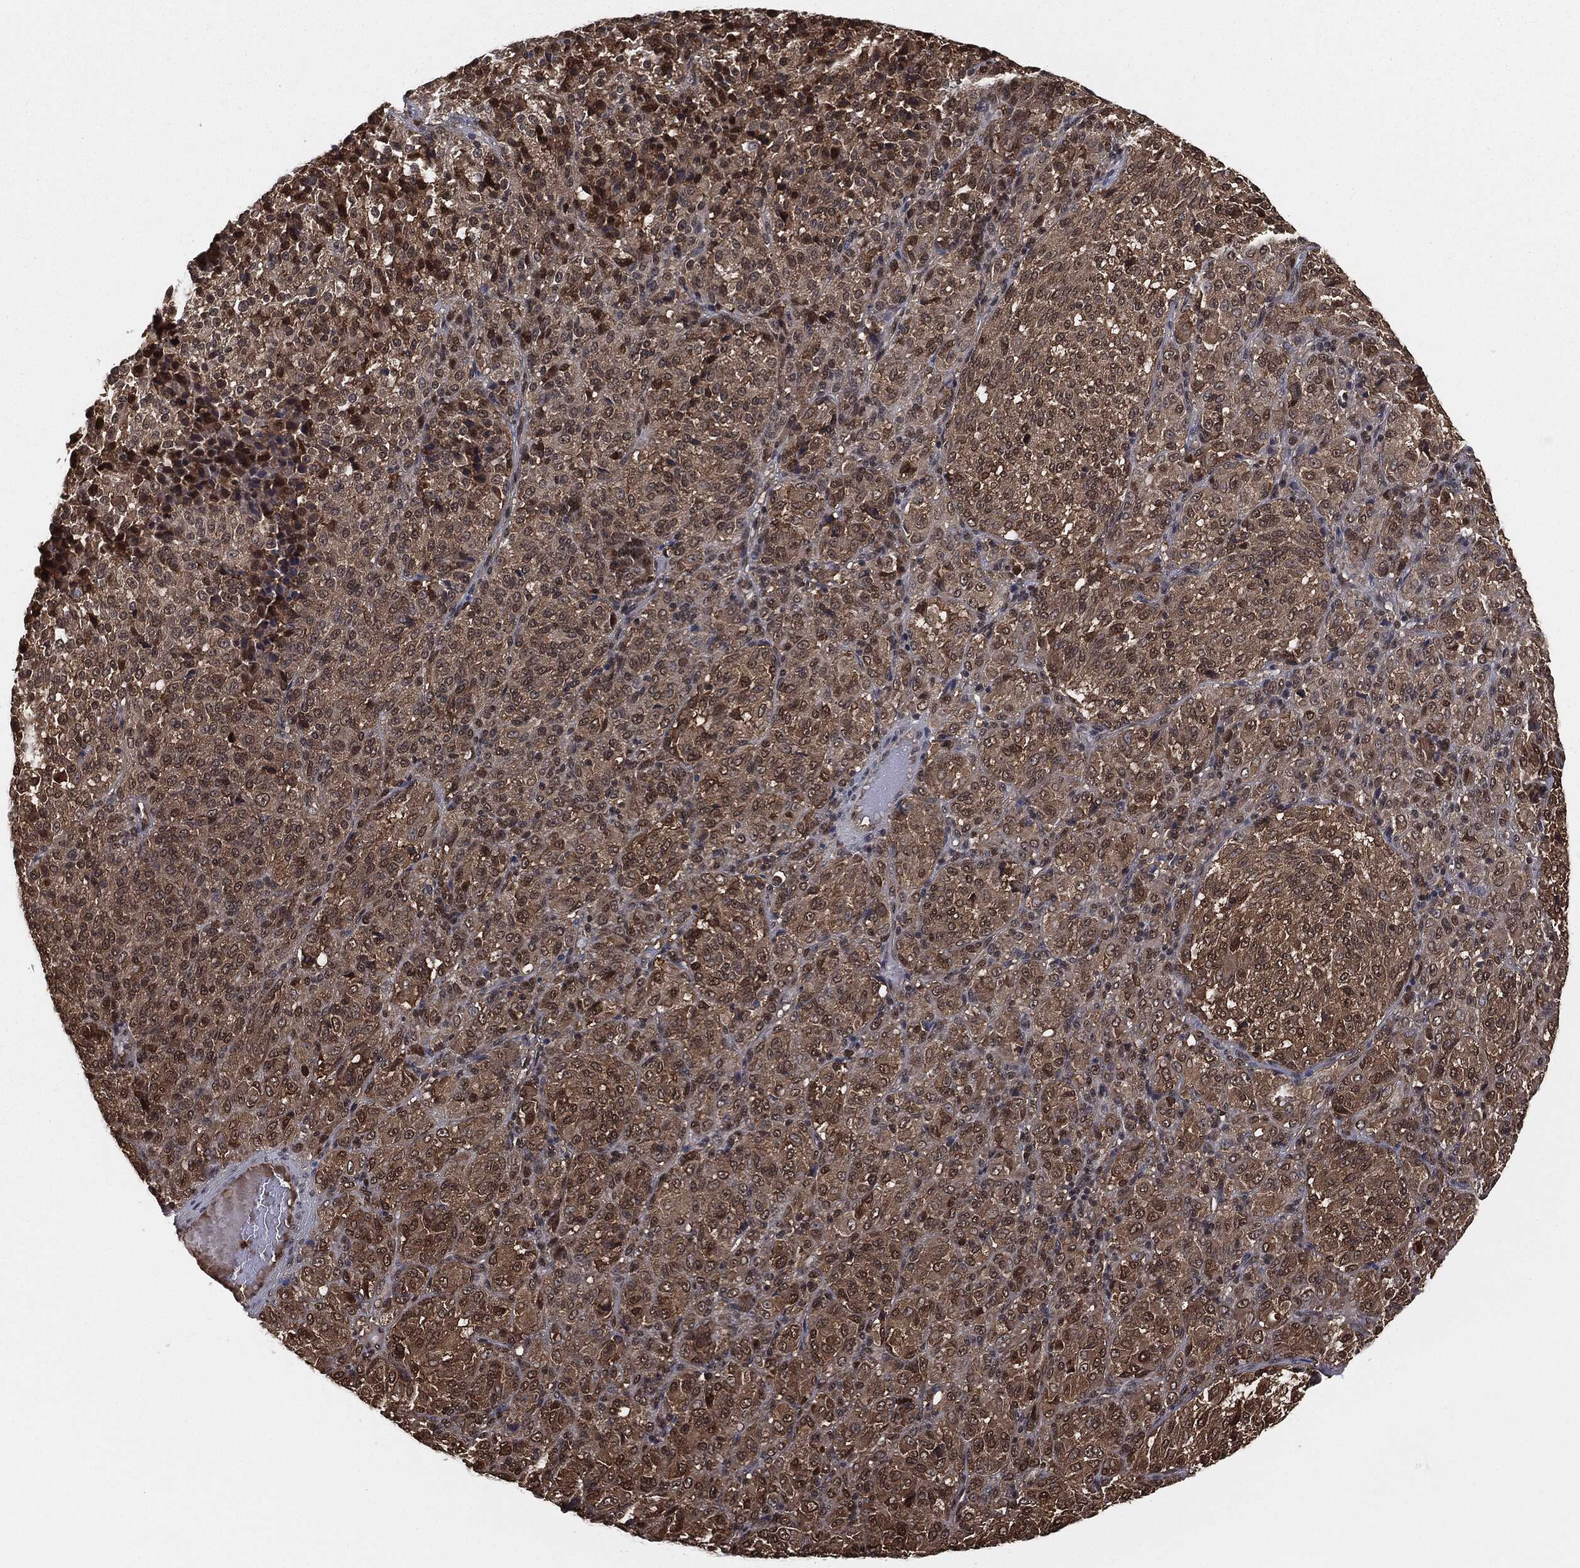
{"staining": {"intensity": "weak", "quantity": "25%-75%", "location": "cytoplasmic/membranous"}, "tissue": "melanoma", "cell_type": "Tumor cells", "image_type": "cancer", "snomed": [{"axis": "morphology", "description": "Malignant melanoma, Metastatic site"}, {"axis": "topography", "description": "Brain"}], "caption": "High-magnification brightfield microscopy of malignant melanoma (metastatic site) stained with DAB (brown) and counterstained with hematoxylin (blue). tumor cells exhibit weak cytoplasmic/membranous expression is identified in approximately25%-75% of cells.", "gene": "CAPRIN2", "patient": {"sex": "female", "age": 56}}